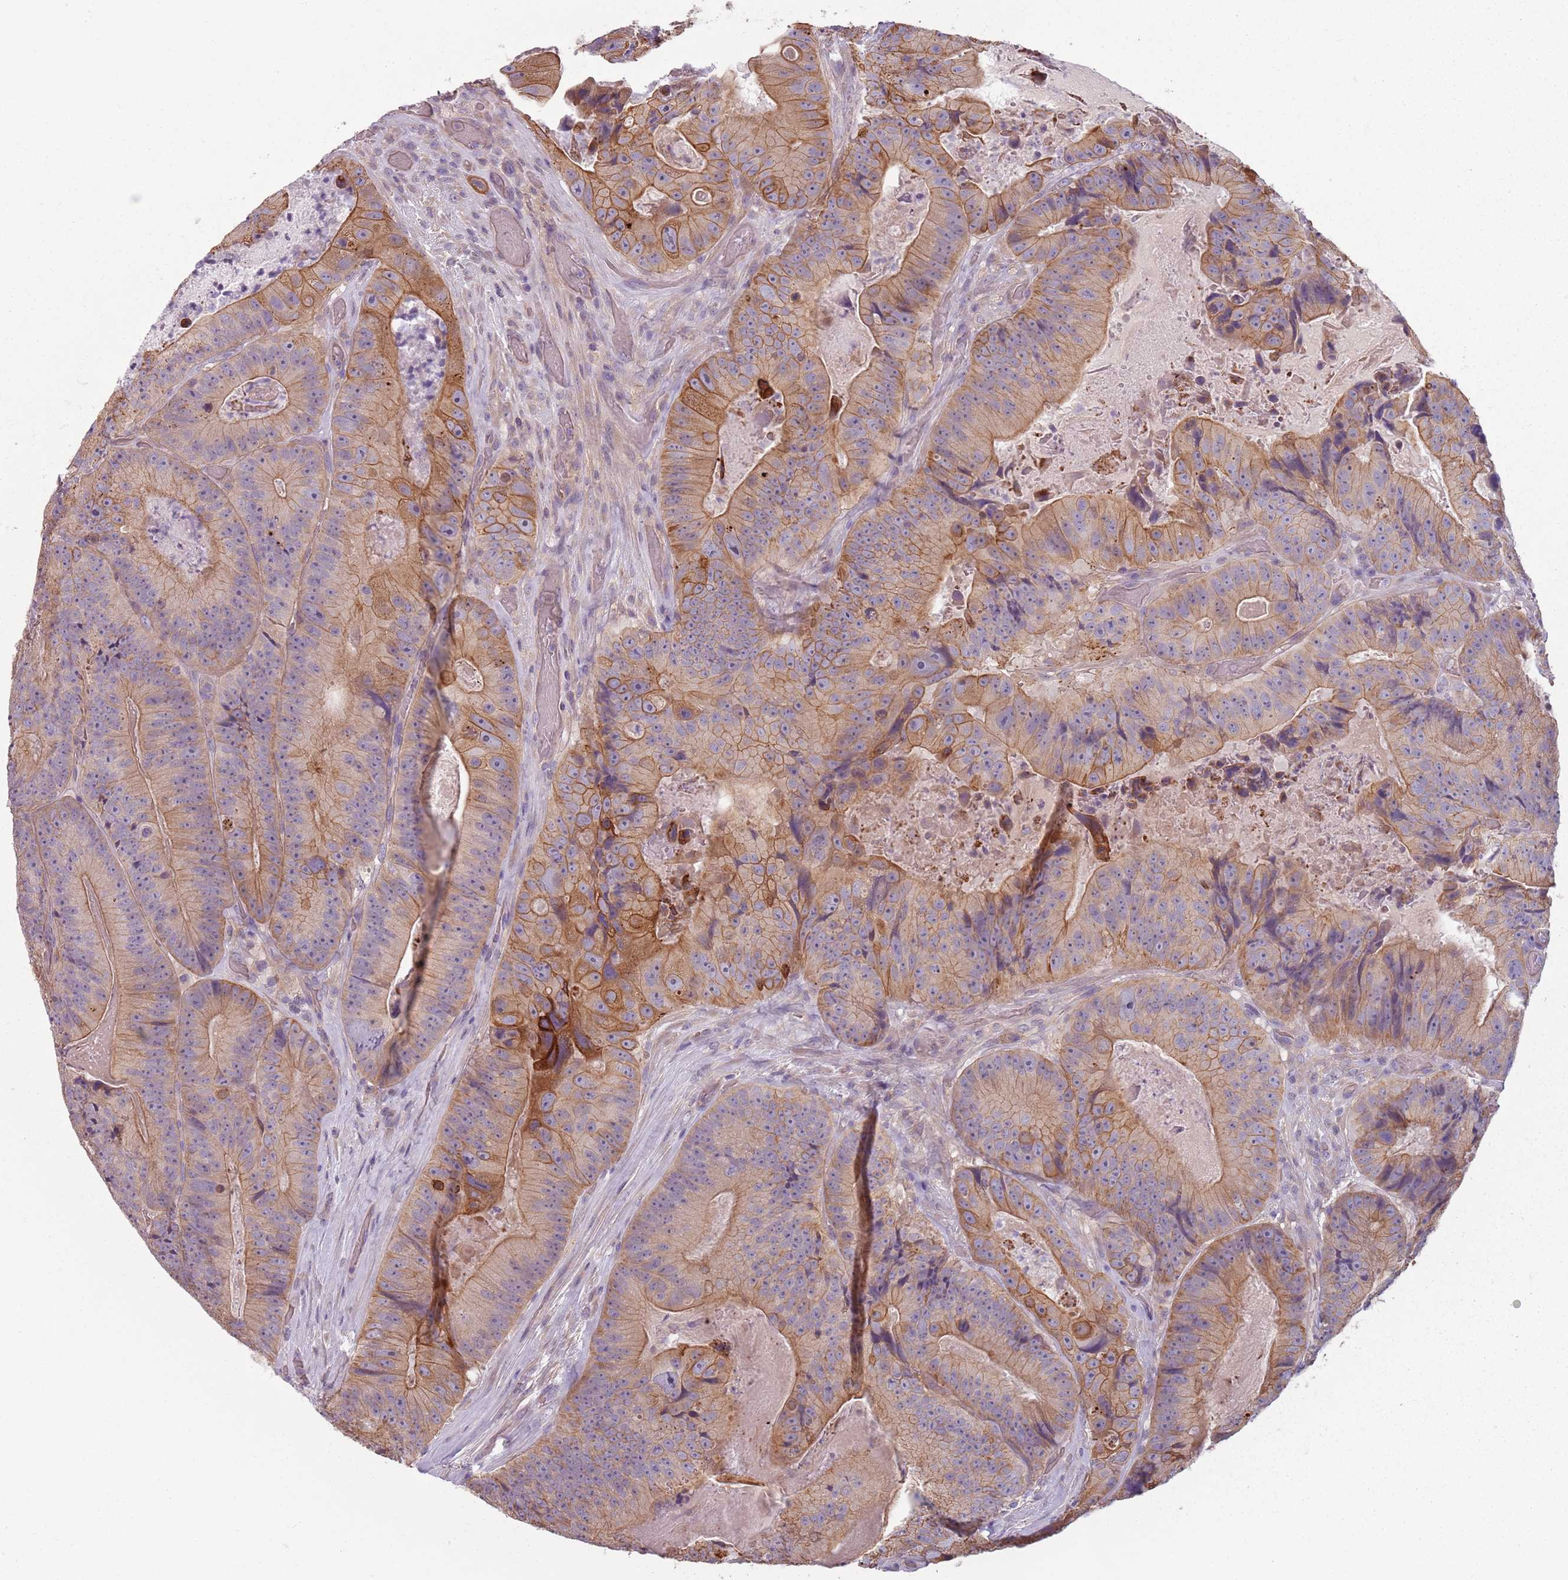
{"staining": {"intensity": "moderate", "quantity": "25%-75%", "location": "cytoplasmic/membranous"}, "tissue": "colorectal cancer", "cell_type": "Tumor cells", "image_type": "cancer", "snomed": [{"axis": "morphology", "description": "Adenocarcinoma, NOS"}, {"axis": "topography", "description": "Colon"}], "caption": "This micrograph shows immunohistochemistry staining of colorectal cancer (adenocarcinoma), with medium moderate cytoplasmic/membranous expression in approximately 25%-75% of tumor cells.", "gene": "TLCD2", "patient": {"sex": "female", "age": 86}}